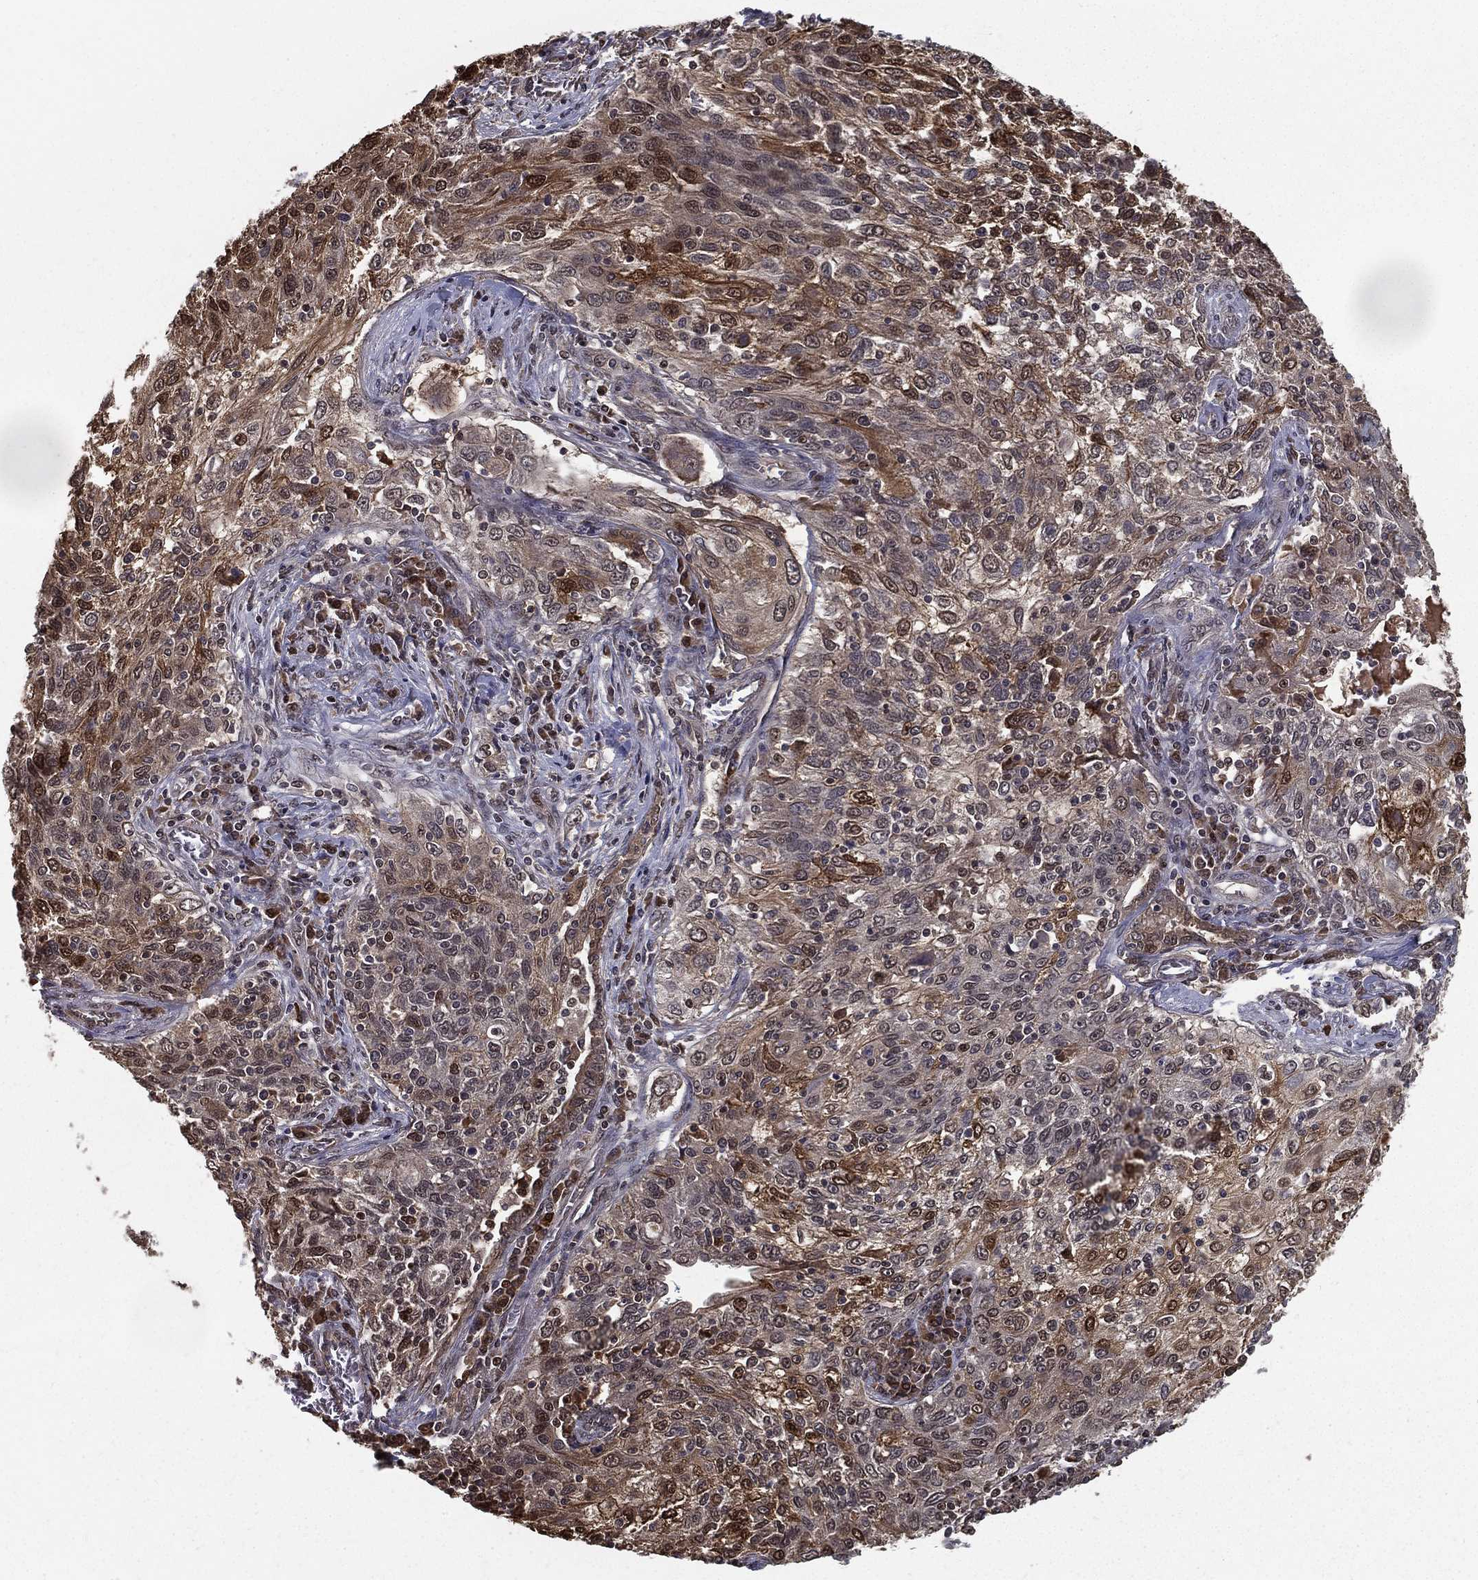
{"staining": {"intensity": "moderate", "quantity": "<25%", "location": "cytoplasmic/membranous"}, "tissue": "lung cancer", "cell_type": "Tumor cells", "image_type": "cancer", "snomed": [{"axis": "morphology", "description": "Squamous cell carcinoma, NOS"}, {"axis": "topography", "description": "Lung"}], "caption": "Moderate cytoplasmic/membranous positivity for a protein is present in approximately <25% of tumor cells of lung cancer using immunohistochemistry (IHC).", "gene": "SLC6A6", "patient": {"sex": "female", "age": 69}}